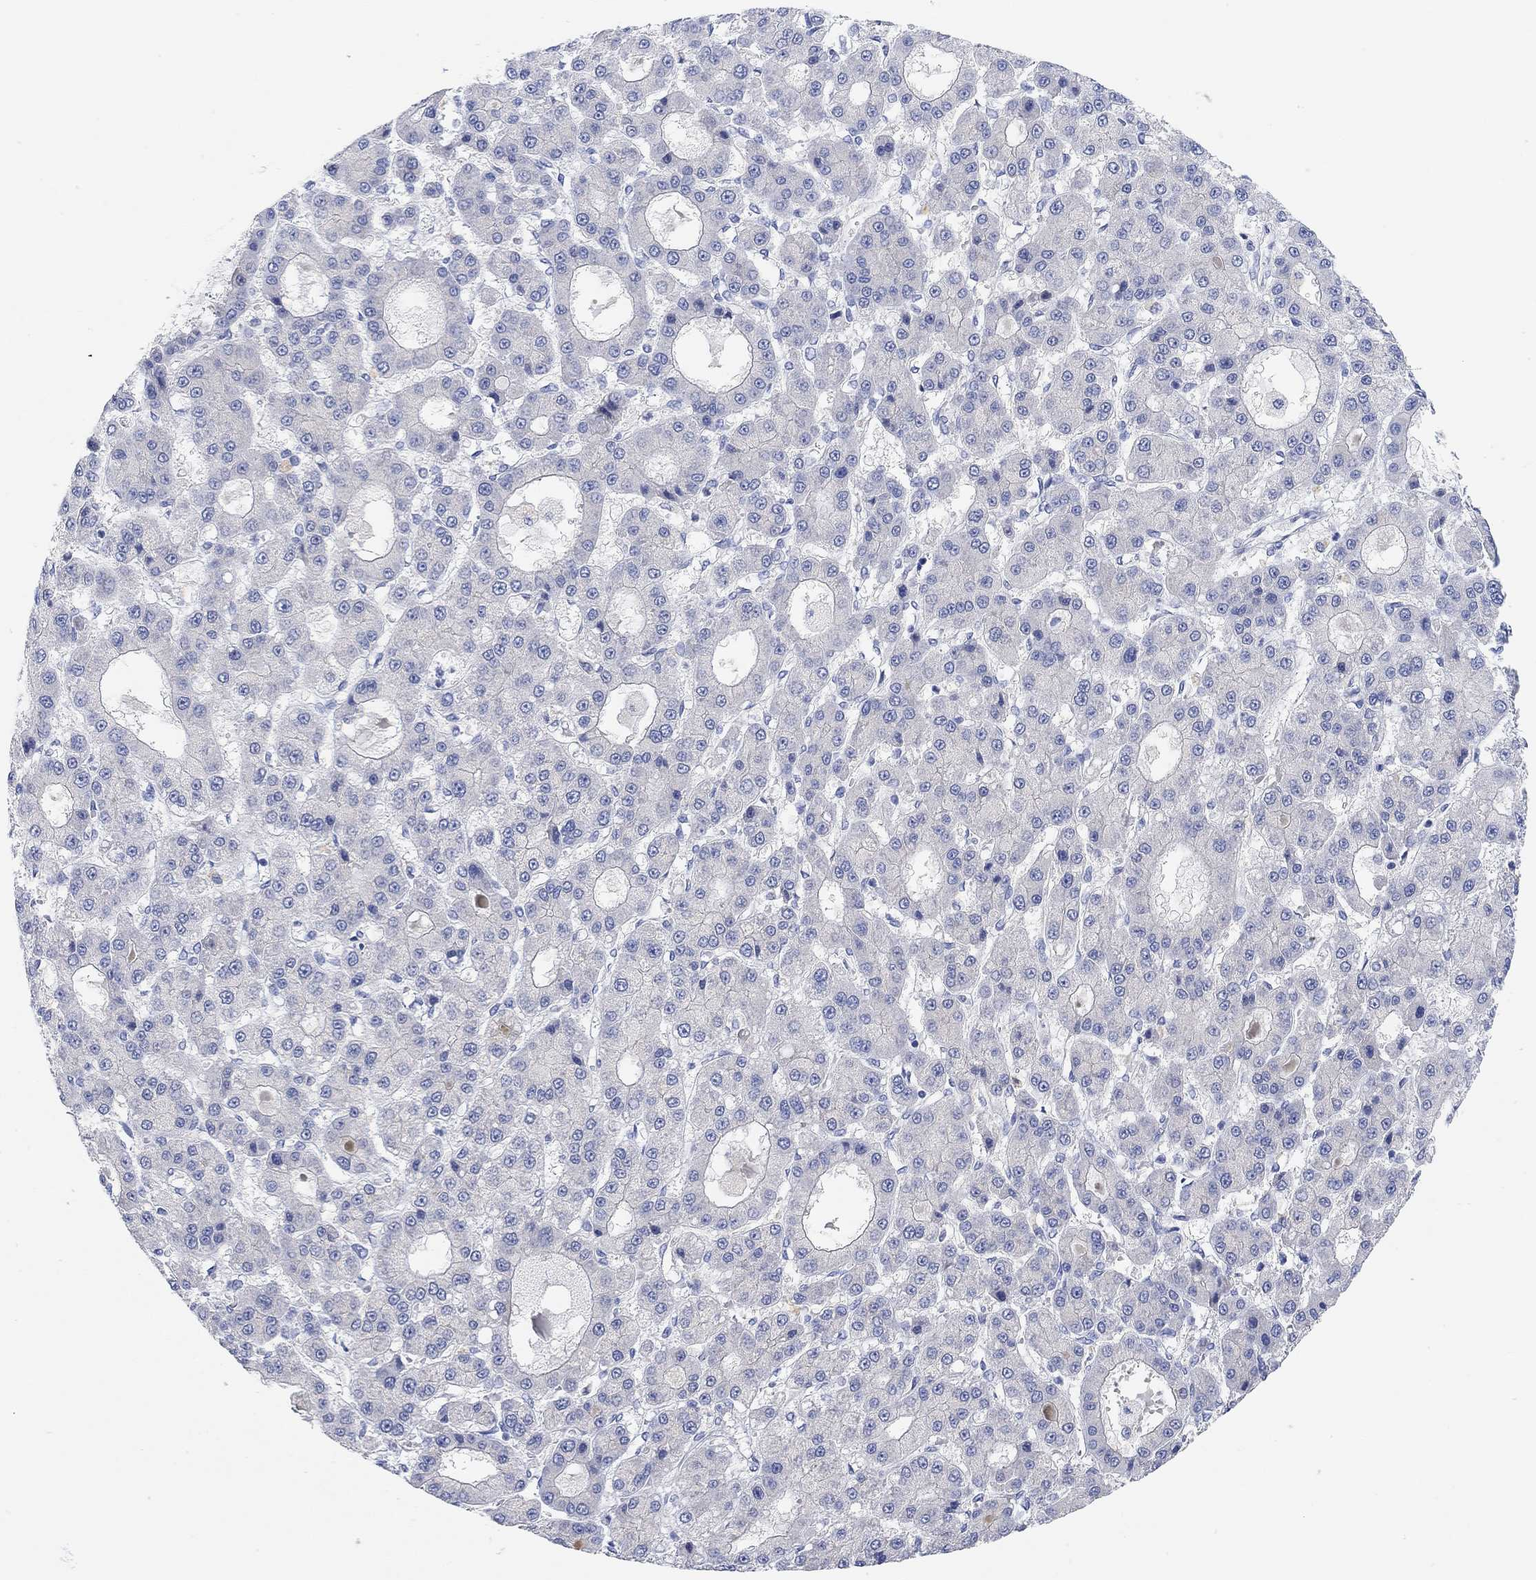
{"staining": {"intensity": "negative", "quantity": "none", "location": "none"}, "tissue": "liver cancer", "cell_type": "Tumor cells", "image_type": "cancer", "snomed": [{"axis": "morphology", "description": "Carcinoma, Hepatocellular, NOS"}, {"axis": "topography", "description": "Liver"}], "caption": "The image shows no significant staining in tumor cells of liver cancer (hepatocellular carcinoma).", "gene": "RGS1", "patient": {"sex": "male", "age": 70}}